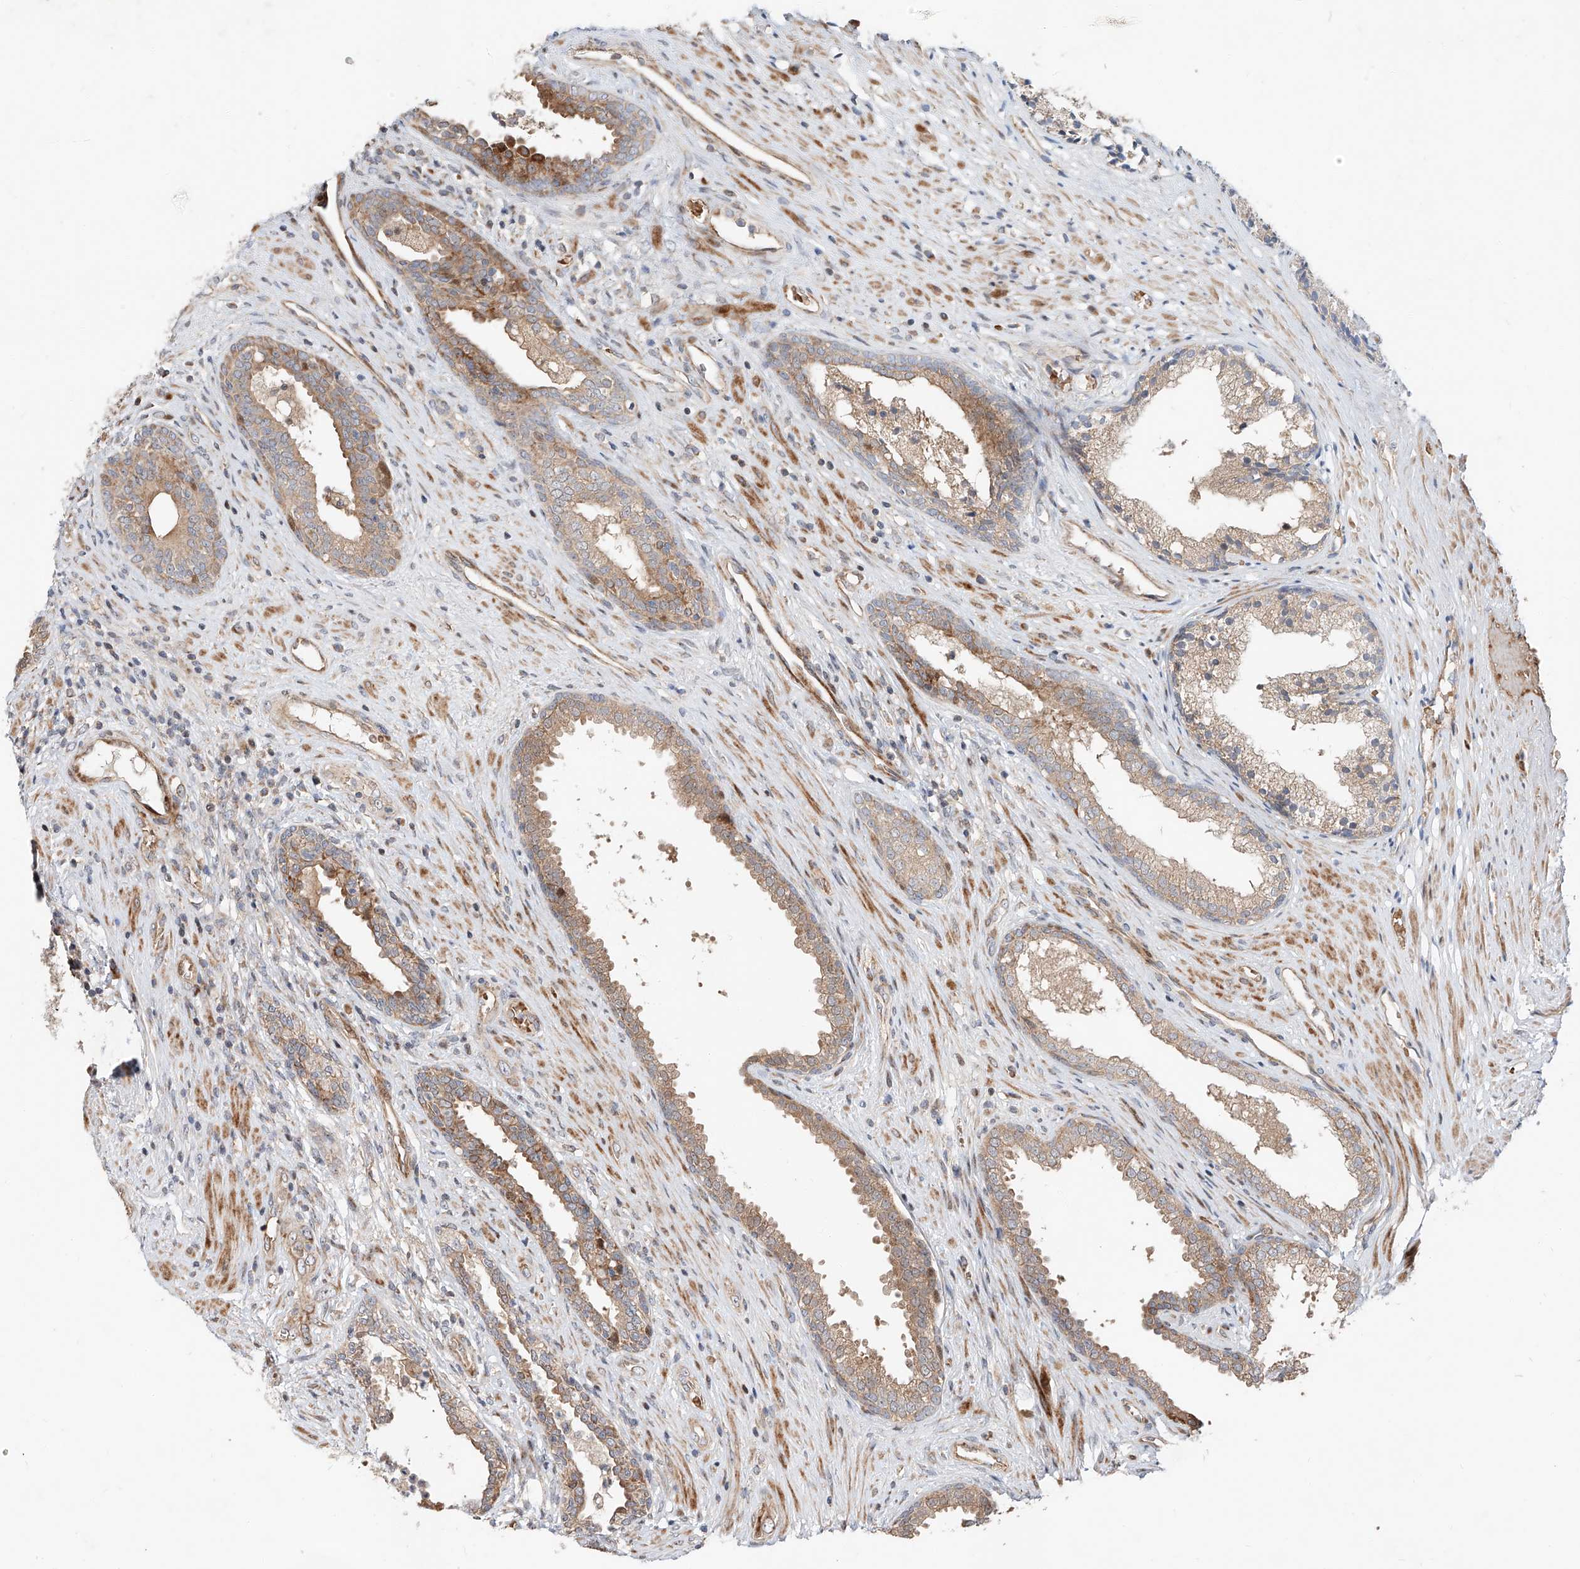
{"staining": {"intensity": "moderate", "quantity": ">75%", "location": "cytoplasmic/membranous"}, "tissue": "prostate", "cell_type": "Glandular cells", "image_type": "normal", "snomed": [{"axis": "morphology", "description": "Normal tissue, NOS"}, {"axis": "topography", "description": "Prostate"}], "caption": "Benign prostate was stained to show a protein in brown. There is medium levels of moderate cytoplasmic/membranous staining in about >75% of glandular cells. (DAB IHC, brown staining for protein, blue staining for nuclei).", "gene": "USF3", "patient": {"sex": "male", "age": 76}}